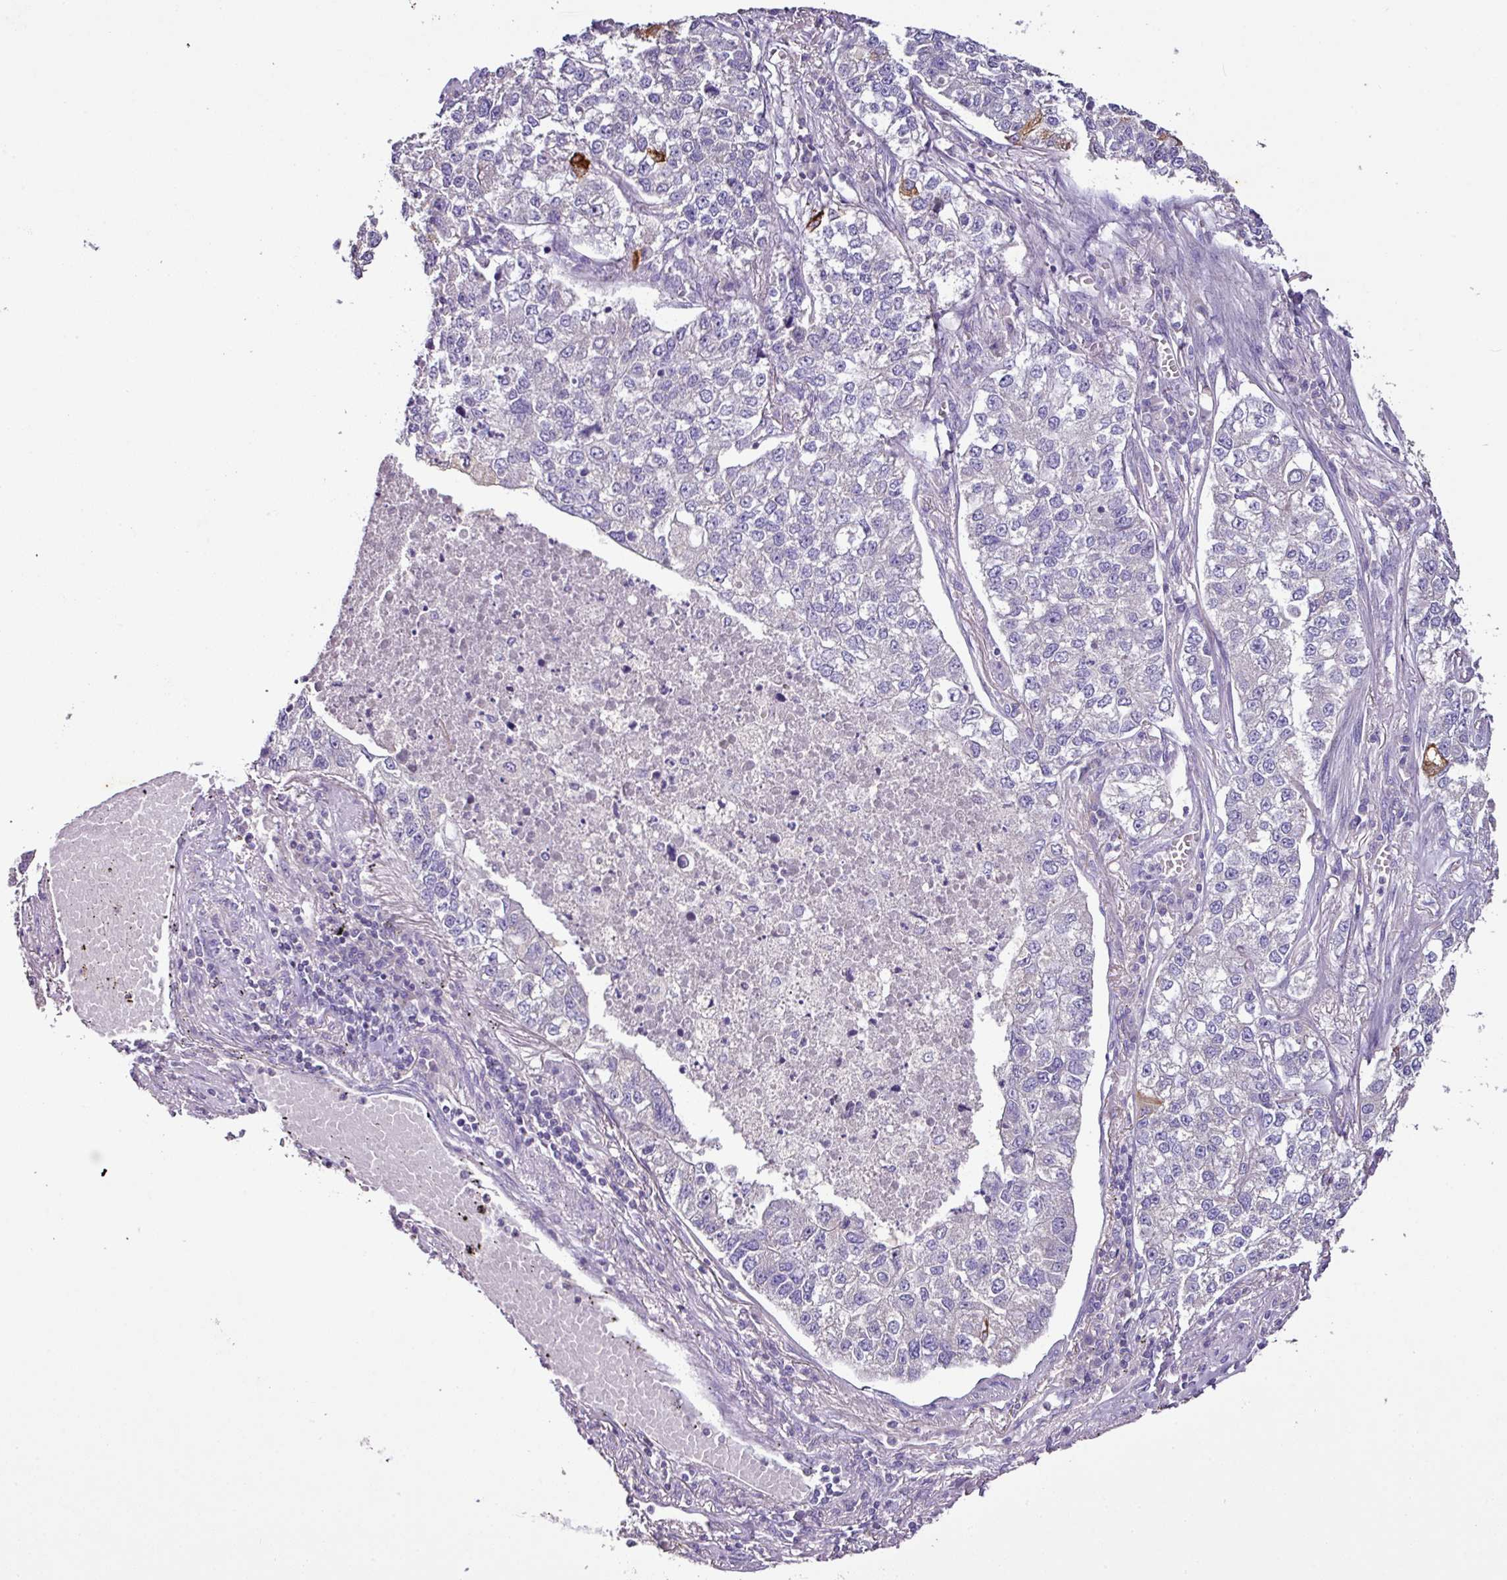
{"staining": {"intensity": "moderate", "quantity": "<25%", "location": "cytoplasmic/membranous"}, "tissue": "lung cancer", "cell_type": "Tumor cells", "image_type": "cancer", "snomed": [{"axis": "morphology", "description": "Adenocarcinoma, NOS"}, {"axis": "topography", "description": "Lung"}], "caption": "Immunohistochemical staining of human adenocarcinoma (lung) displays moderate cytoplasmic/membranous protein positivity in approximately <25% of tumor cells.", "gene": "AGR3", "patient": {"sex": "male", "age": 49}}